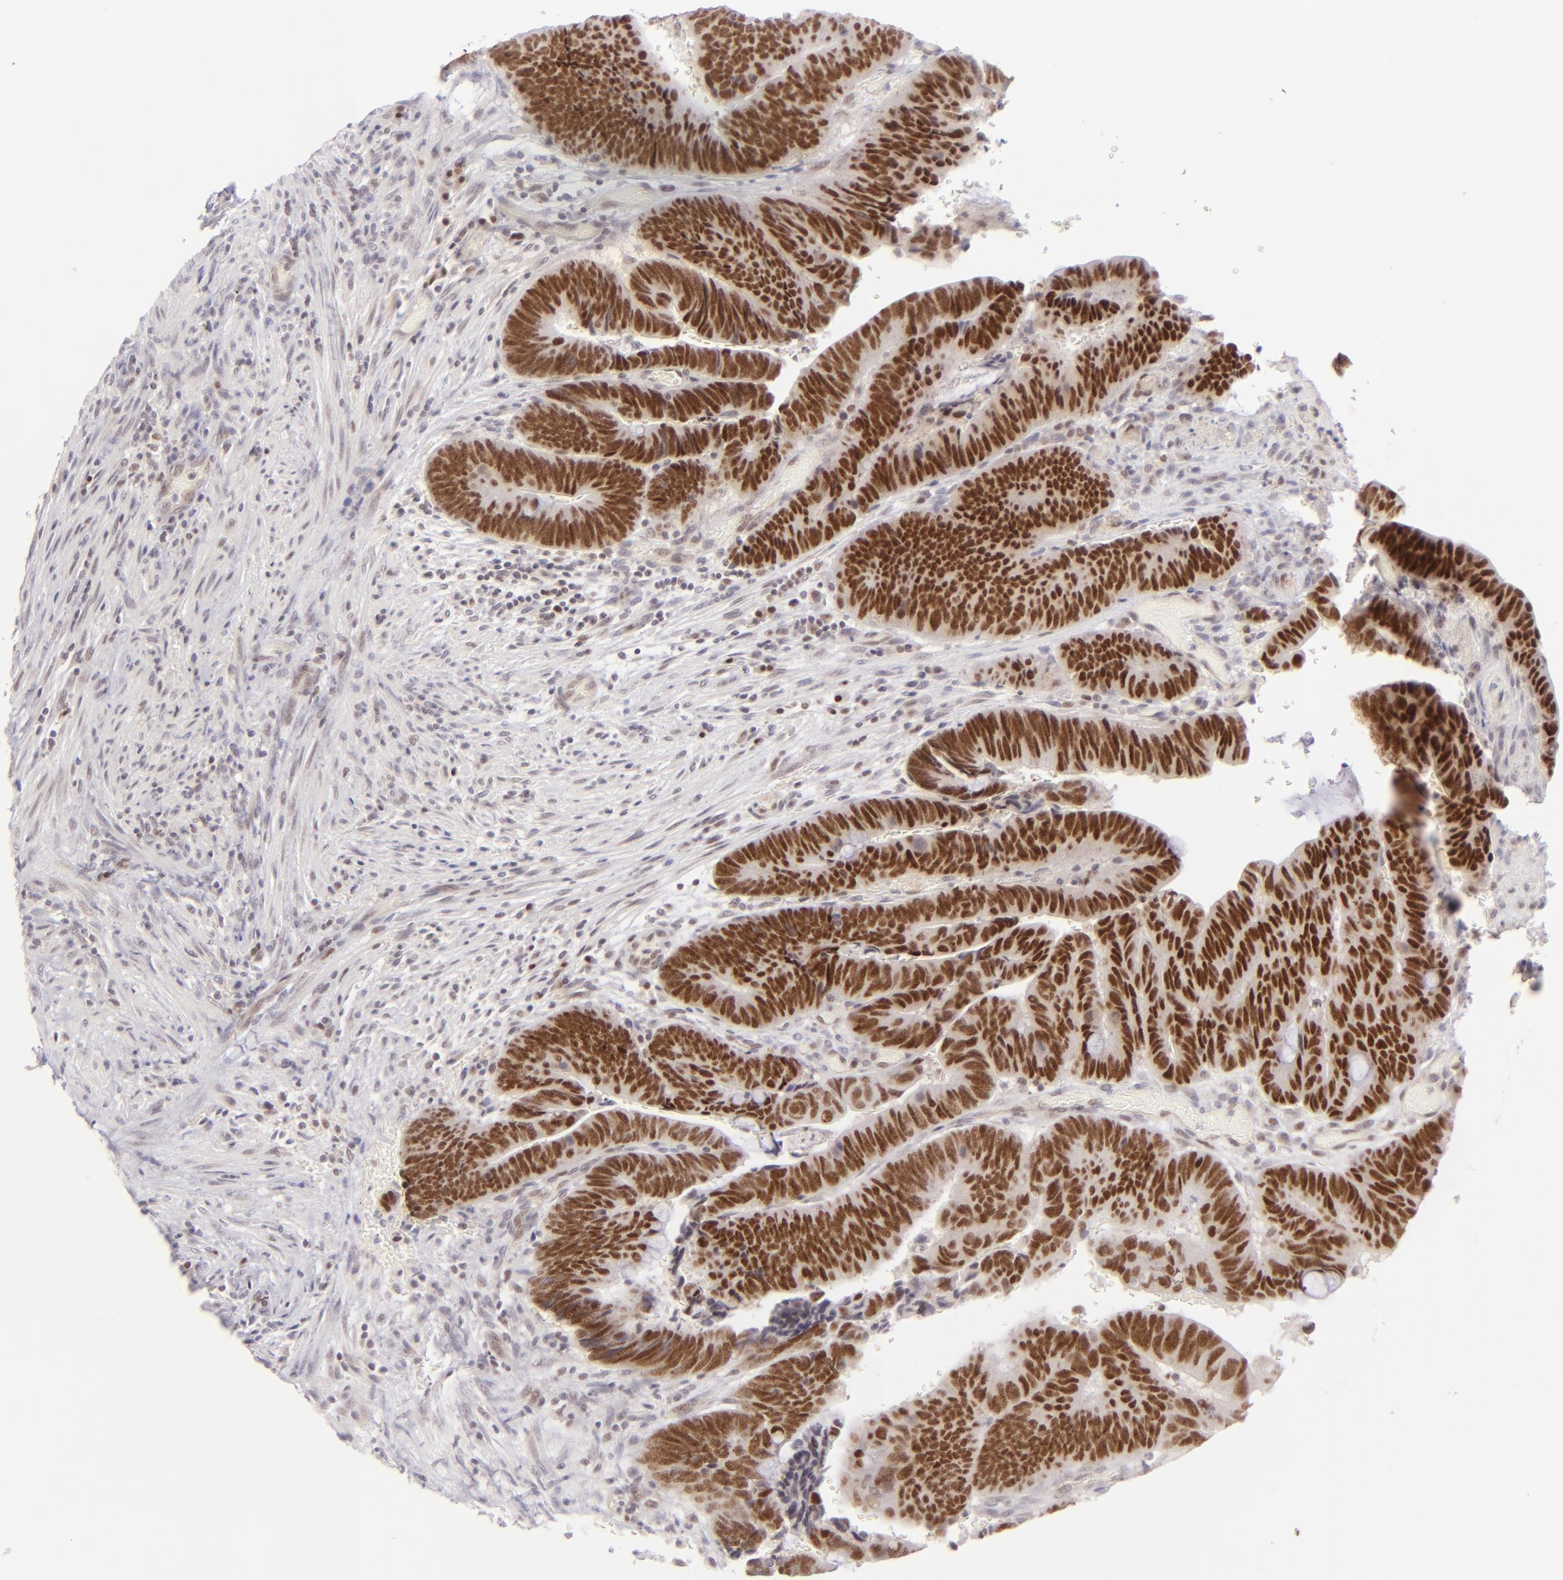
{"staining": {"intensity": "strong", "quantity": ">75%", "location": "nuclear"}, "tissue": "colorectal cancer", "cell_type": "Tumor cells", "image_type": "cancer", "snomed": [{"axis": "morphology", "description": "Normal tissue, NOS"}, {"axis": "morphology", "description": "Adenocarcinoma, NOS"}, {"axis": "topography", "description": "Rectum"}], "caption": "There is high levels of strong nuclear expression in tumor cells of colorectal adenocarcinoma, as demonstrated by immunohistochemical staining (brown color).", "gene": "POU2F1", "patient": {"sex": "male", "age": 92}}